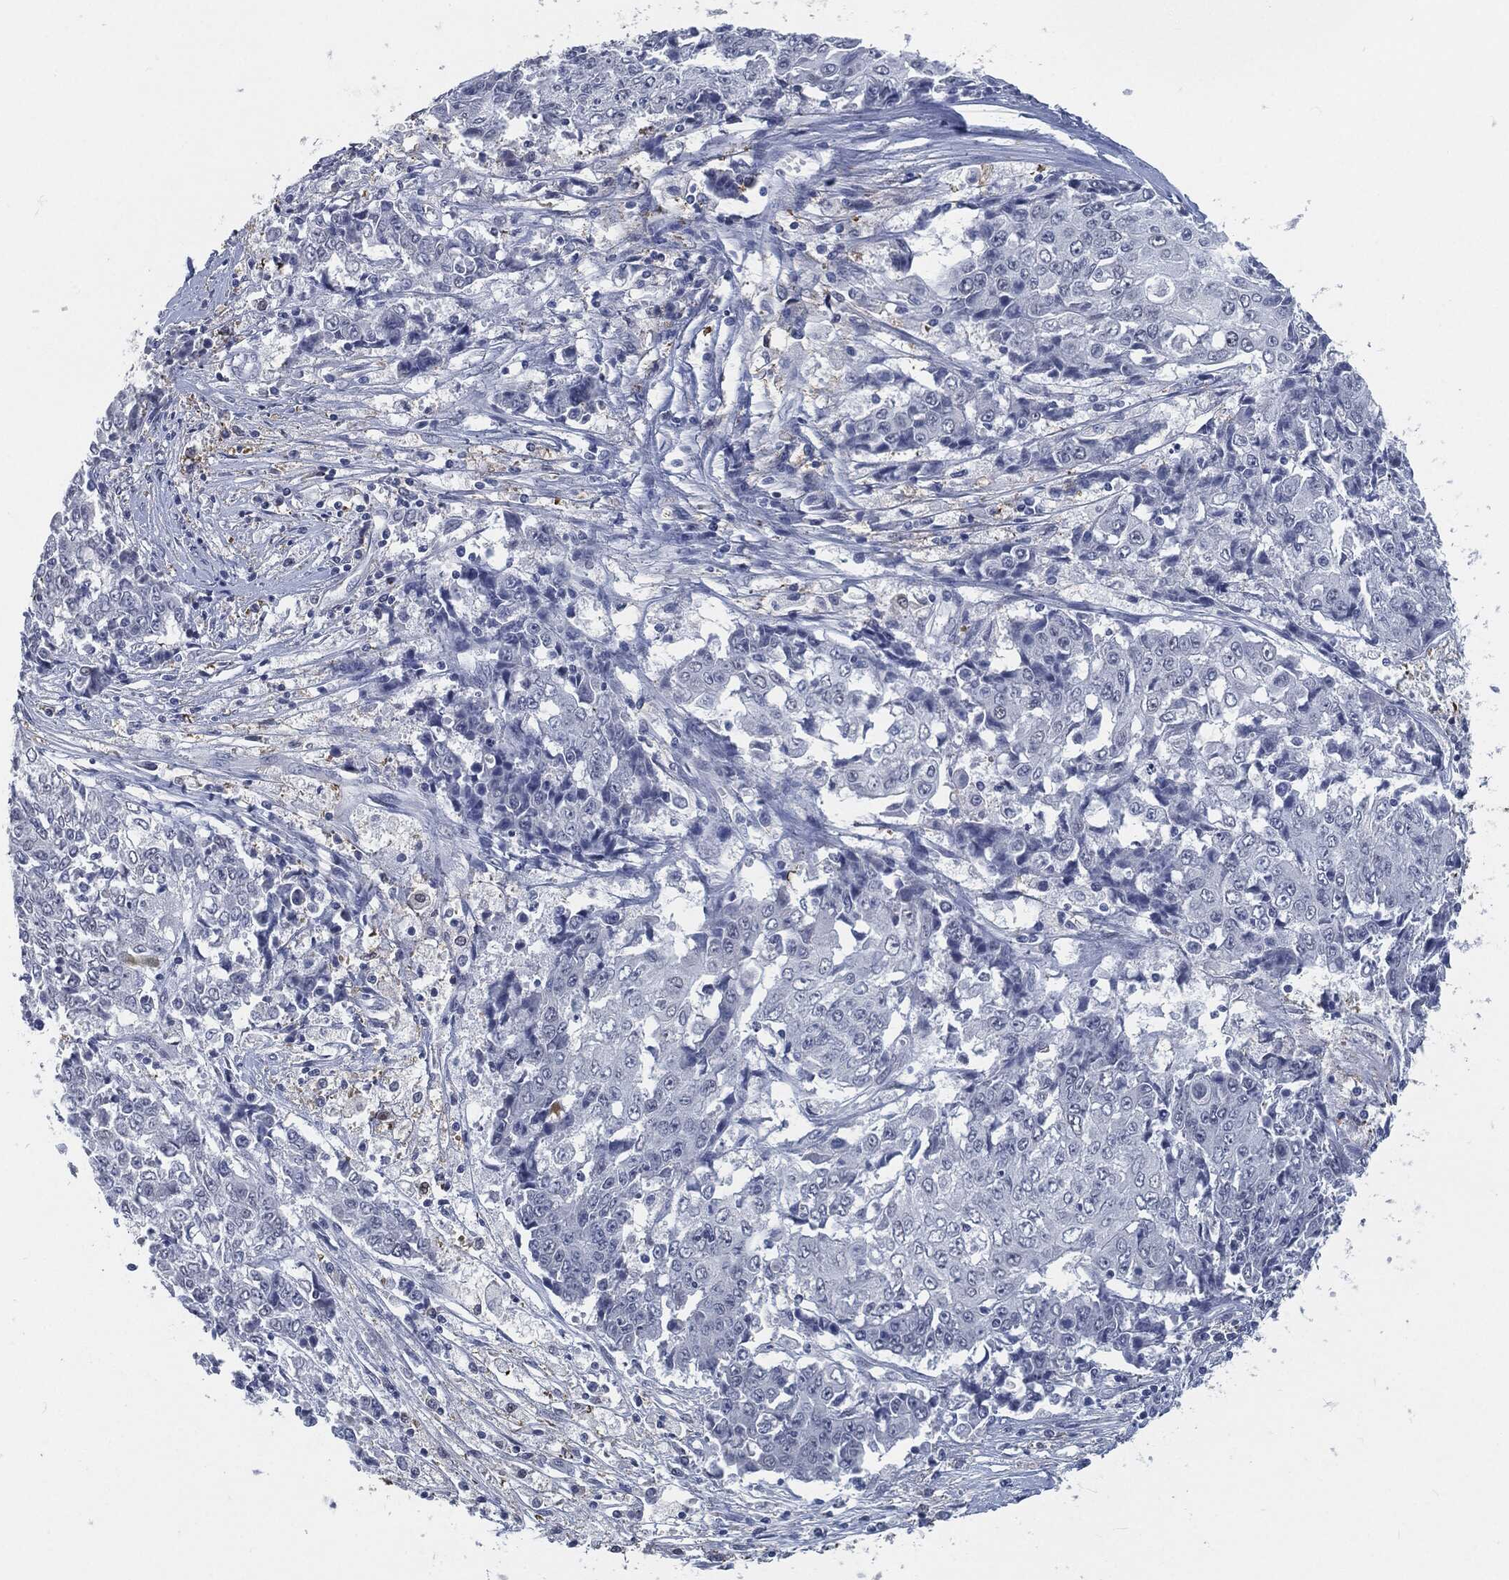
{"staining": {"intensity": "negative", "quantity": "none", "location": "none"}, "tissue": "ovarian cancer", "cell_type": "Tumor cells", "image_type": "cancer", "snomed": [{"axis": "morphology", "description": "Carcinoma, endometroid"}, {"axis": "topography", "description": "Ovary"}], "caption": "This is an IHC photomicrograph of endometroid carcinoma (ovarian). There is no expression in tumor cells.", "gene": "PROM1", "patient": {"sex": "female", "age": 42}}